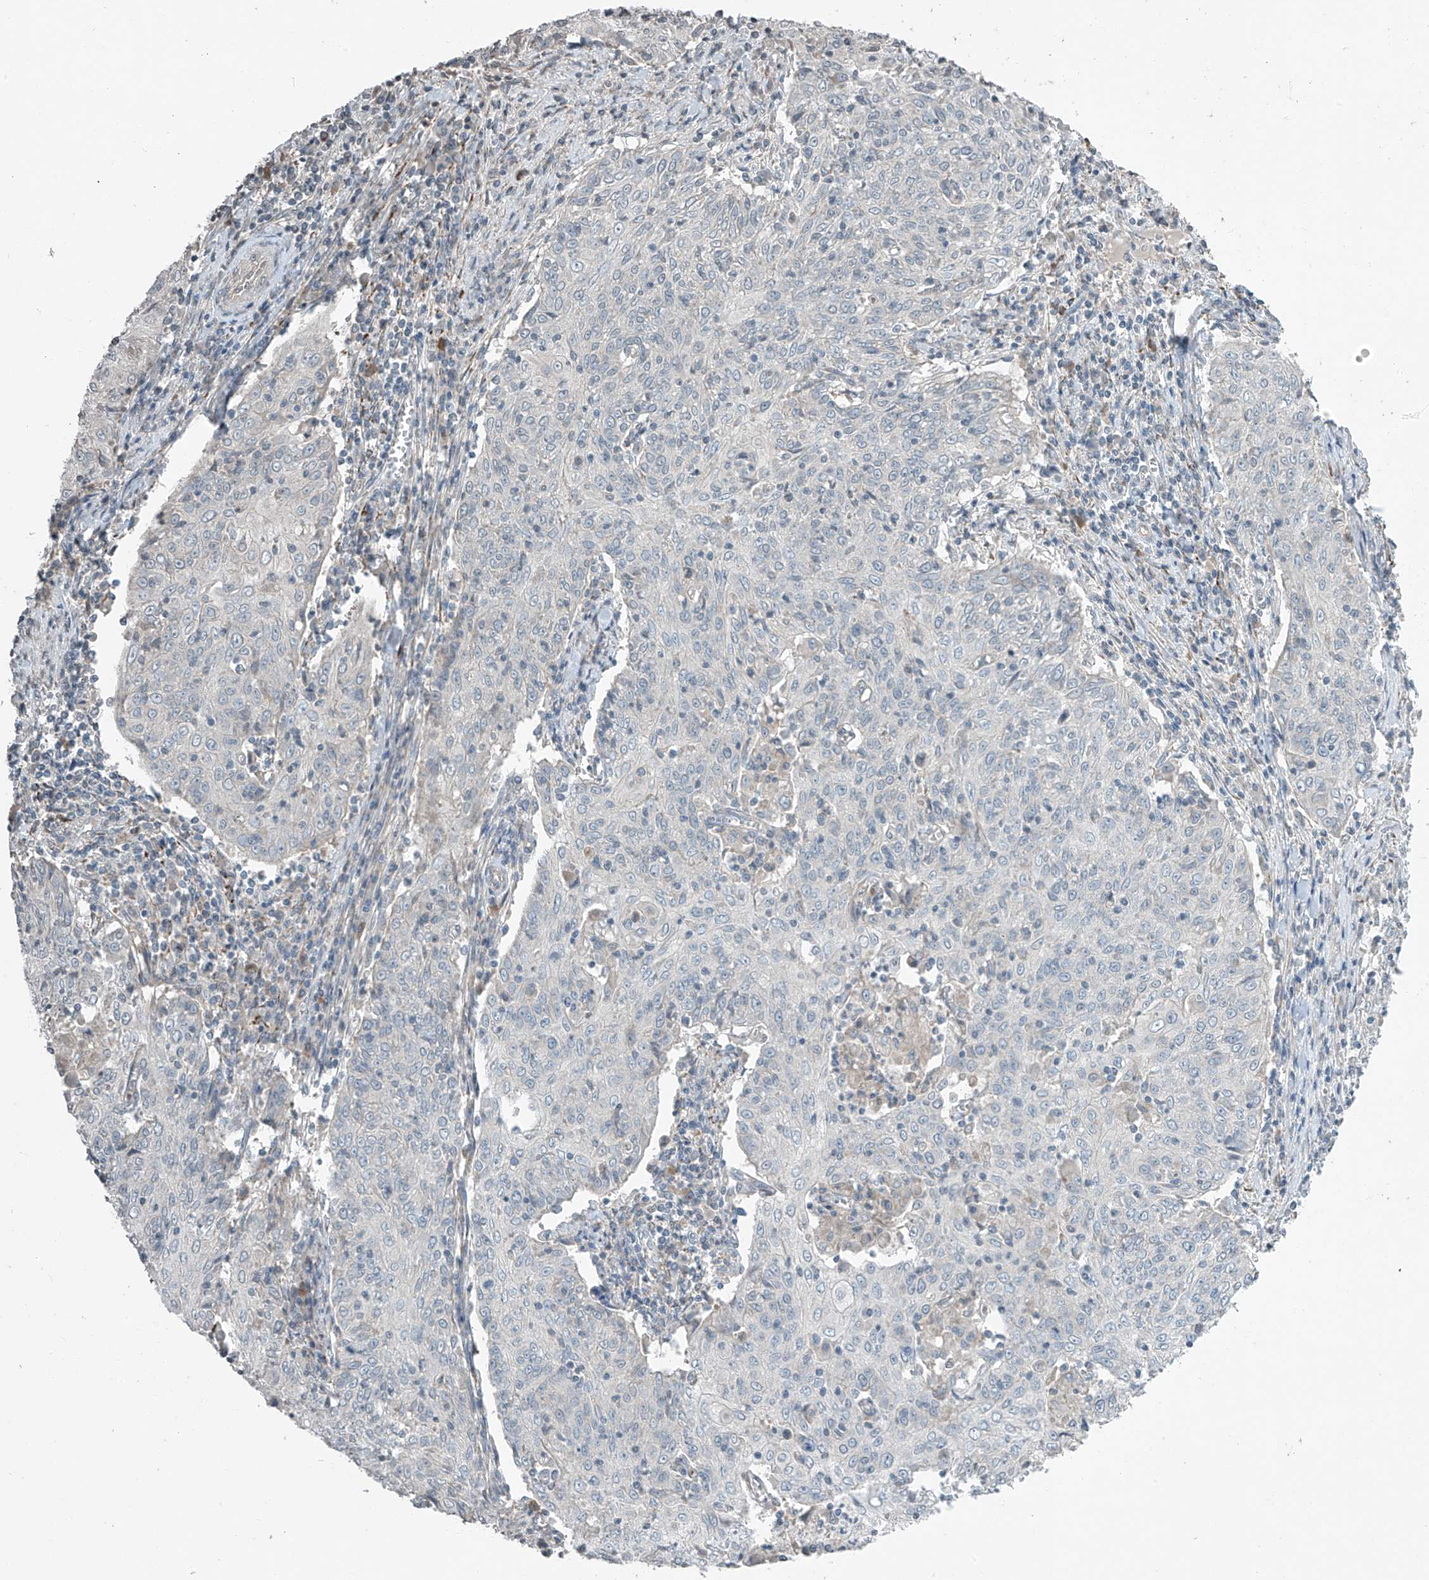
{"staining": {"intensity": "negative", "quantity": "none", "location": "none"}, "tissue": "cervical cancer", "cell_type": "Tumor cells", "image_type": "cancer", "snomed": [{"axis": "morphology", "description": "Squamous cell carcinoma, NOS"}, {"axis": "topography", "description": "Cervix"}], "caption": "This is an immunohistochemistry (IHC) micrograph of cervical cancer. There is no staining in tumor cells.", "gene": "HOXA11", "patient": {"sex": "female", "age": 48}}